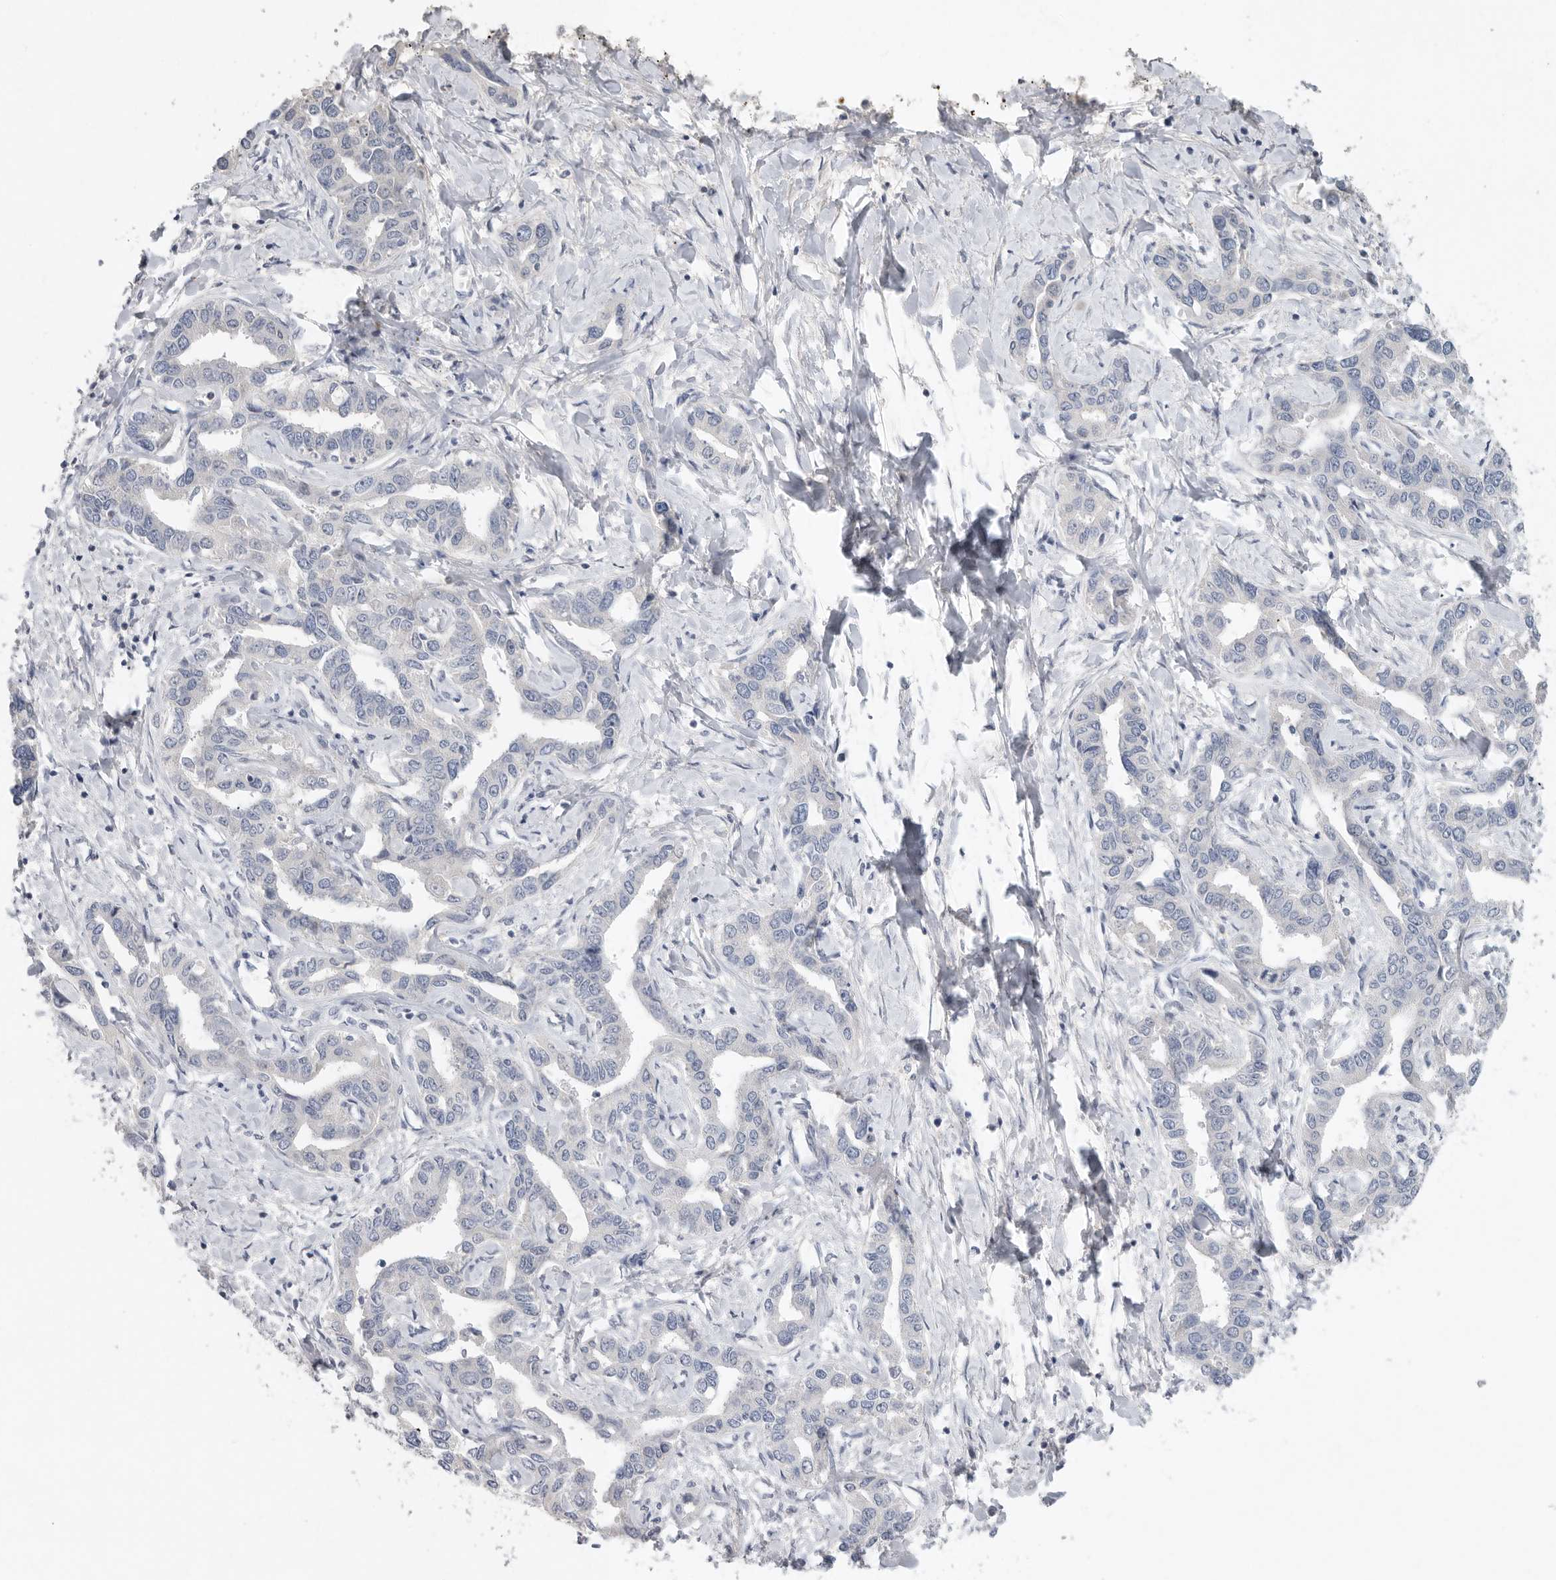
{"staining": {"intensity": "negative", "quantity": "none", "location": "none"}, "tissue": "liver cancer", "cell_type": "Tumor cells", "image_type": "cancer", "snomed": [{"axis": "morphology", "description": "Cholangiocarcinoma"}, {"axis": "topography", "description": "Liver"}], "caption": "Tumor cells show no significant protein positivity in liver cancer. The staining was performed using DAB to visualize the protein expression in brown, while the nuclei were stained in blue with hematoxylin (Magnification: 20x).", "gene": "REG4", "patient": {"sex": "male", "age": 59}}